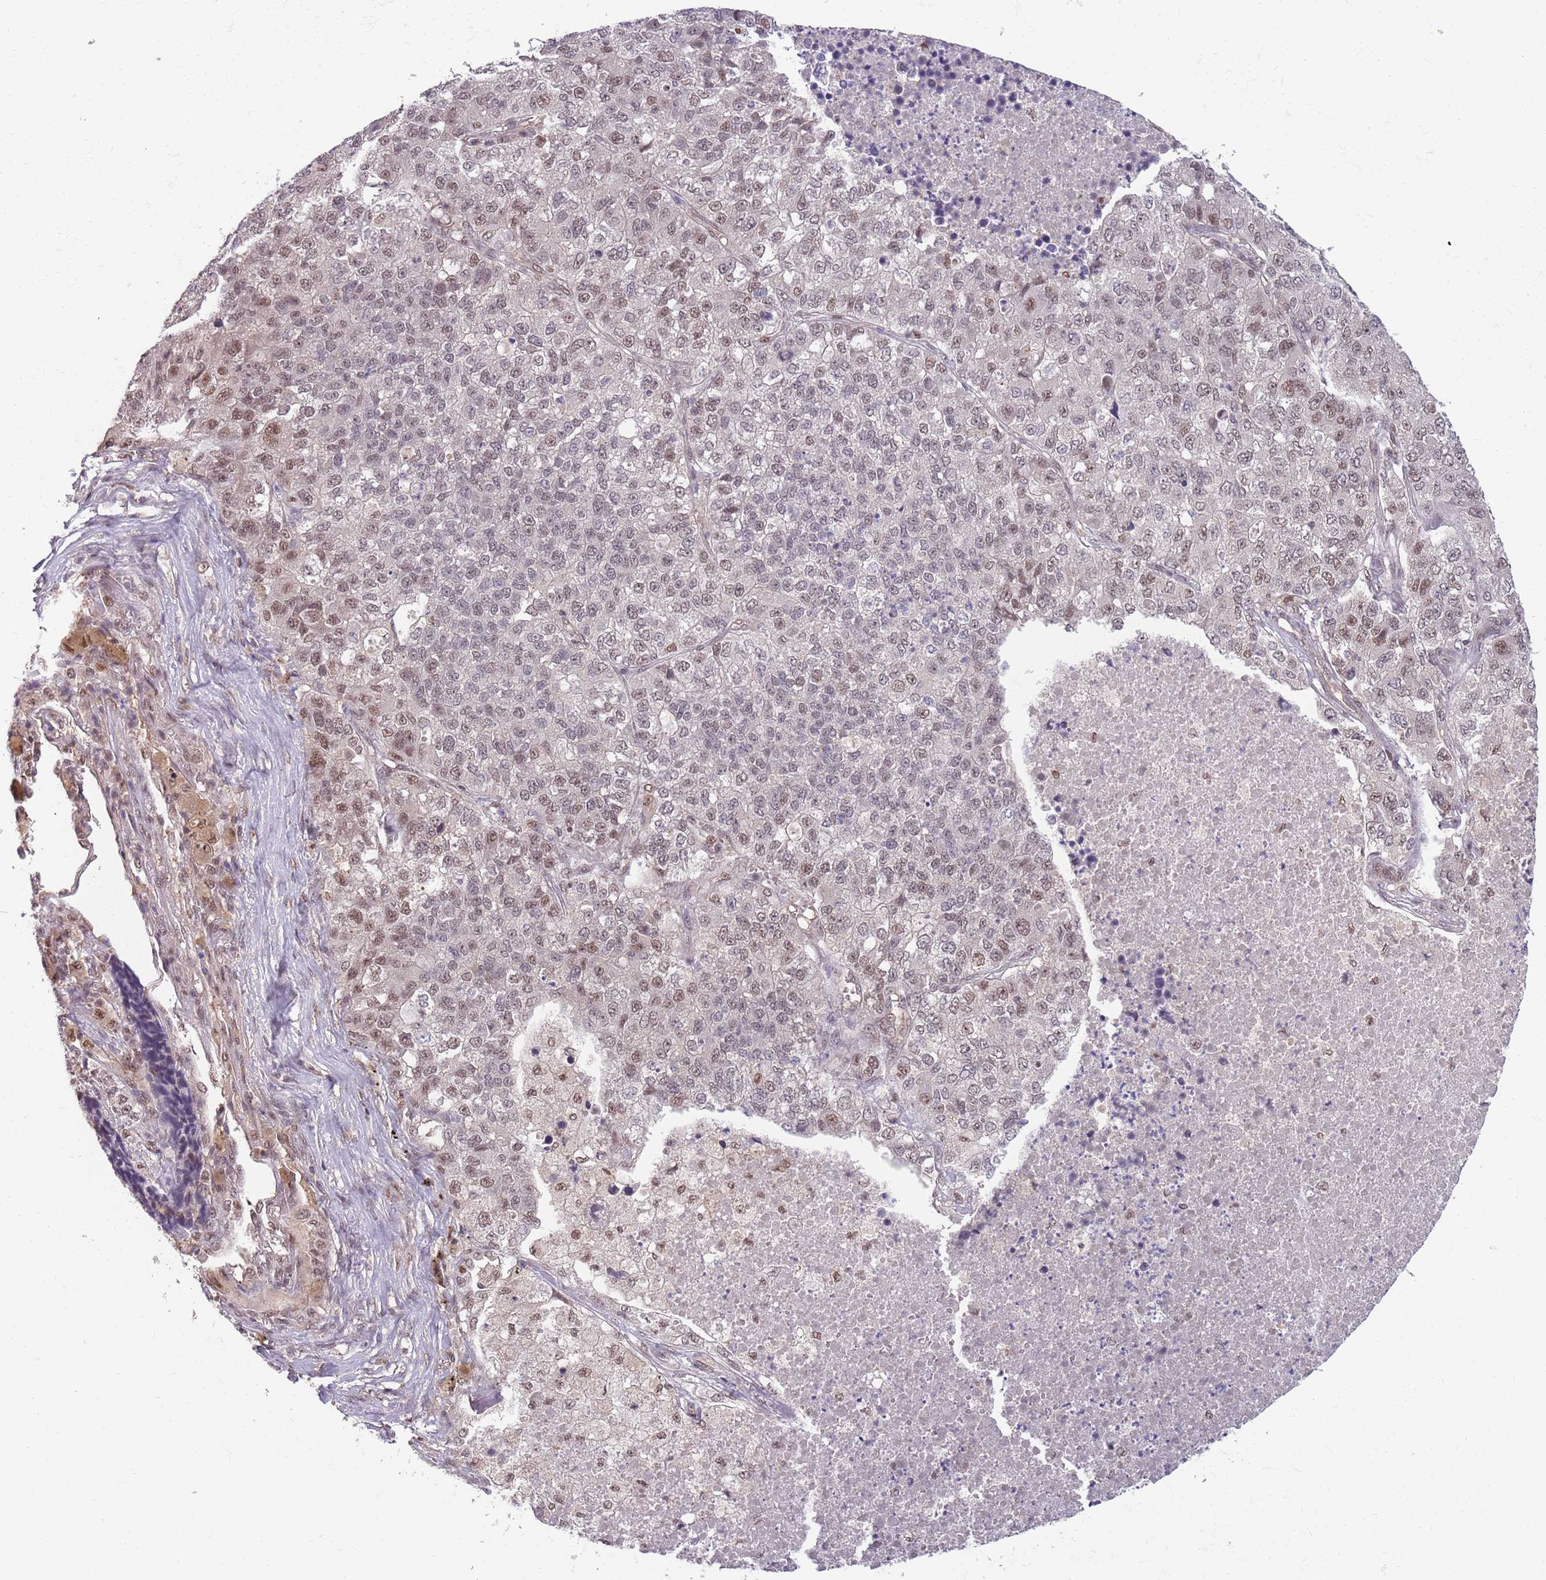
{"staining": {"intensity": "moderate", "quantity": ">75%", "location": "nuclear"}, "tissue": "lung cancer", "cell_type": "Tumor cells", "image_type": "cancer", "snomed": [{"axis": "morphology", "description": "Adenocarcinoma, NOS"}, {"axis": "topography", "description": "Lung"}], "caption": "This is an image of IHC staining of lung adenocarcinoma, which shows moderate staining in the nuclear of tumor cells.", "gene": "ZBTB7A", "patient": {"sex": "male", "age": 49}}